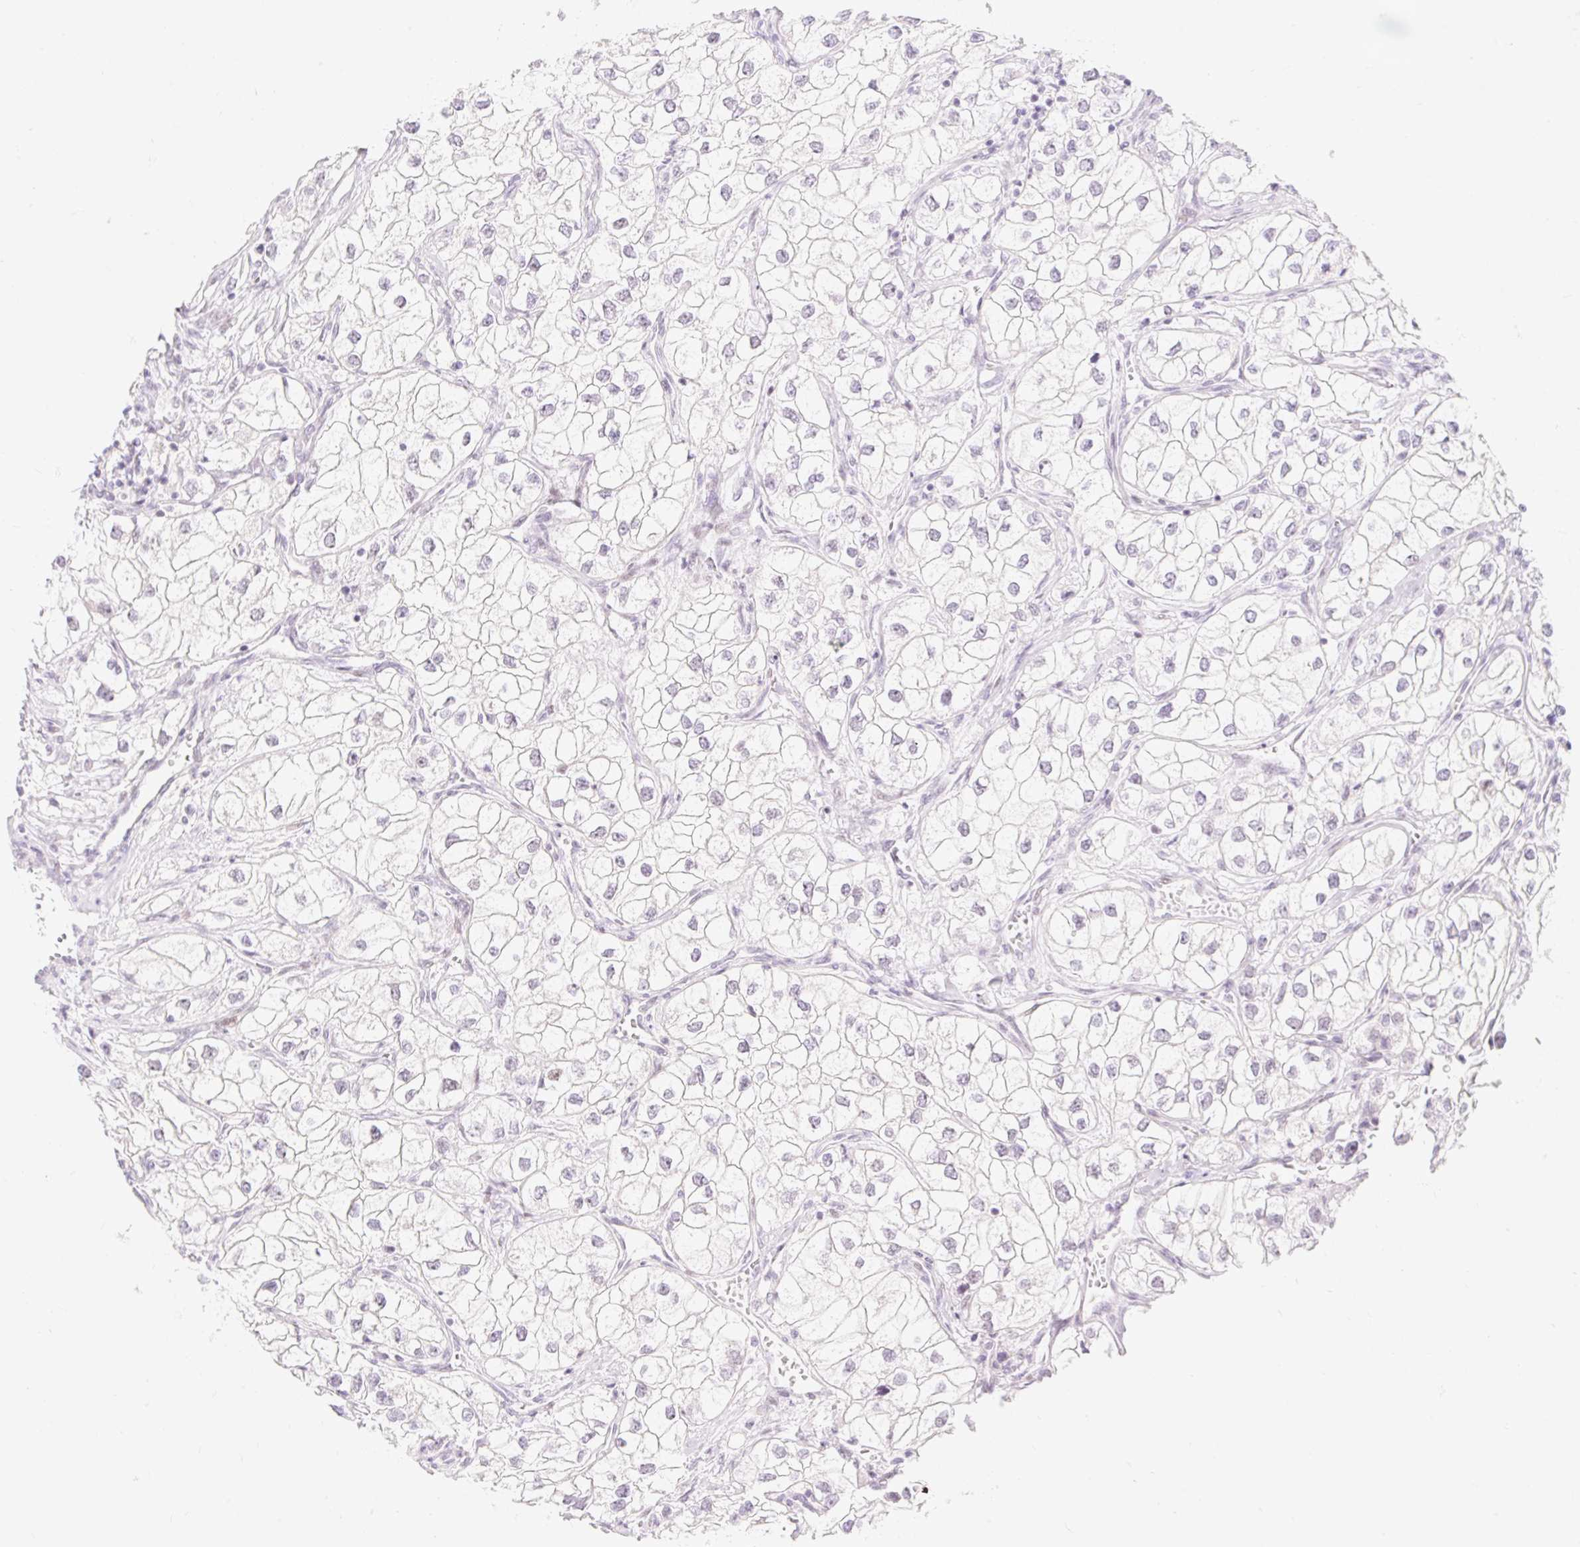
{"staining": {"intensity": "negative", "quantity": "none", "location": "none"}, "tissue": "renal cancer", "cell_type": "Tumor cells", "image_type": "cancer", "snomed": [{"axis": "morphology", "description": "Adenocarcinoma, NOS"}, {"axis": "topography", "description": "Kidney"}], "caption": "Renal adenocarcinoma was stained to show a protein in brown. There is no significant staining in tumor cells.", "gene": "H2BW1", "patient": {"sex": "male", "age": 59}}